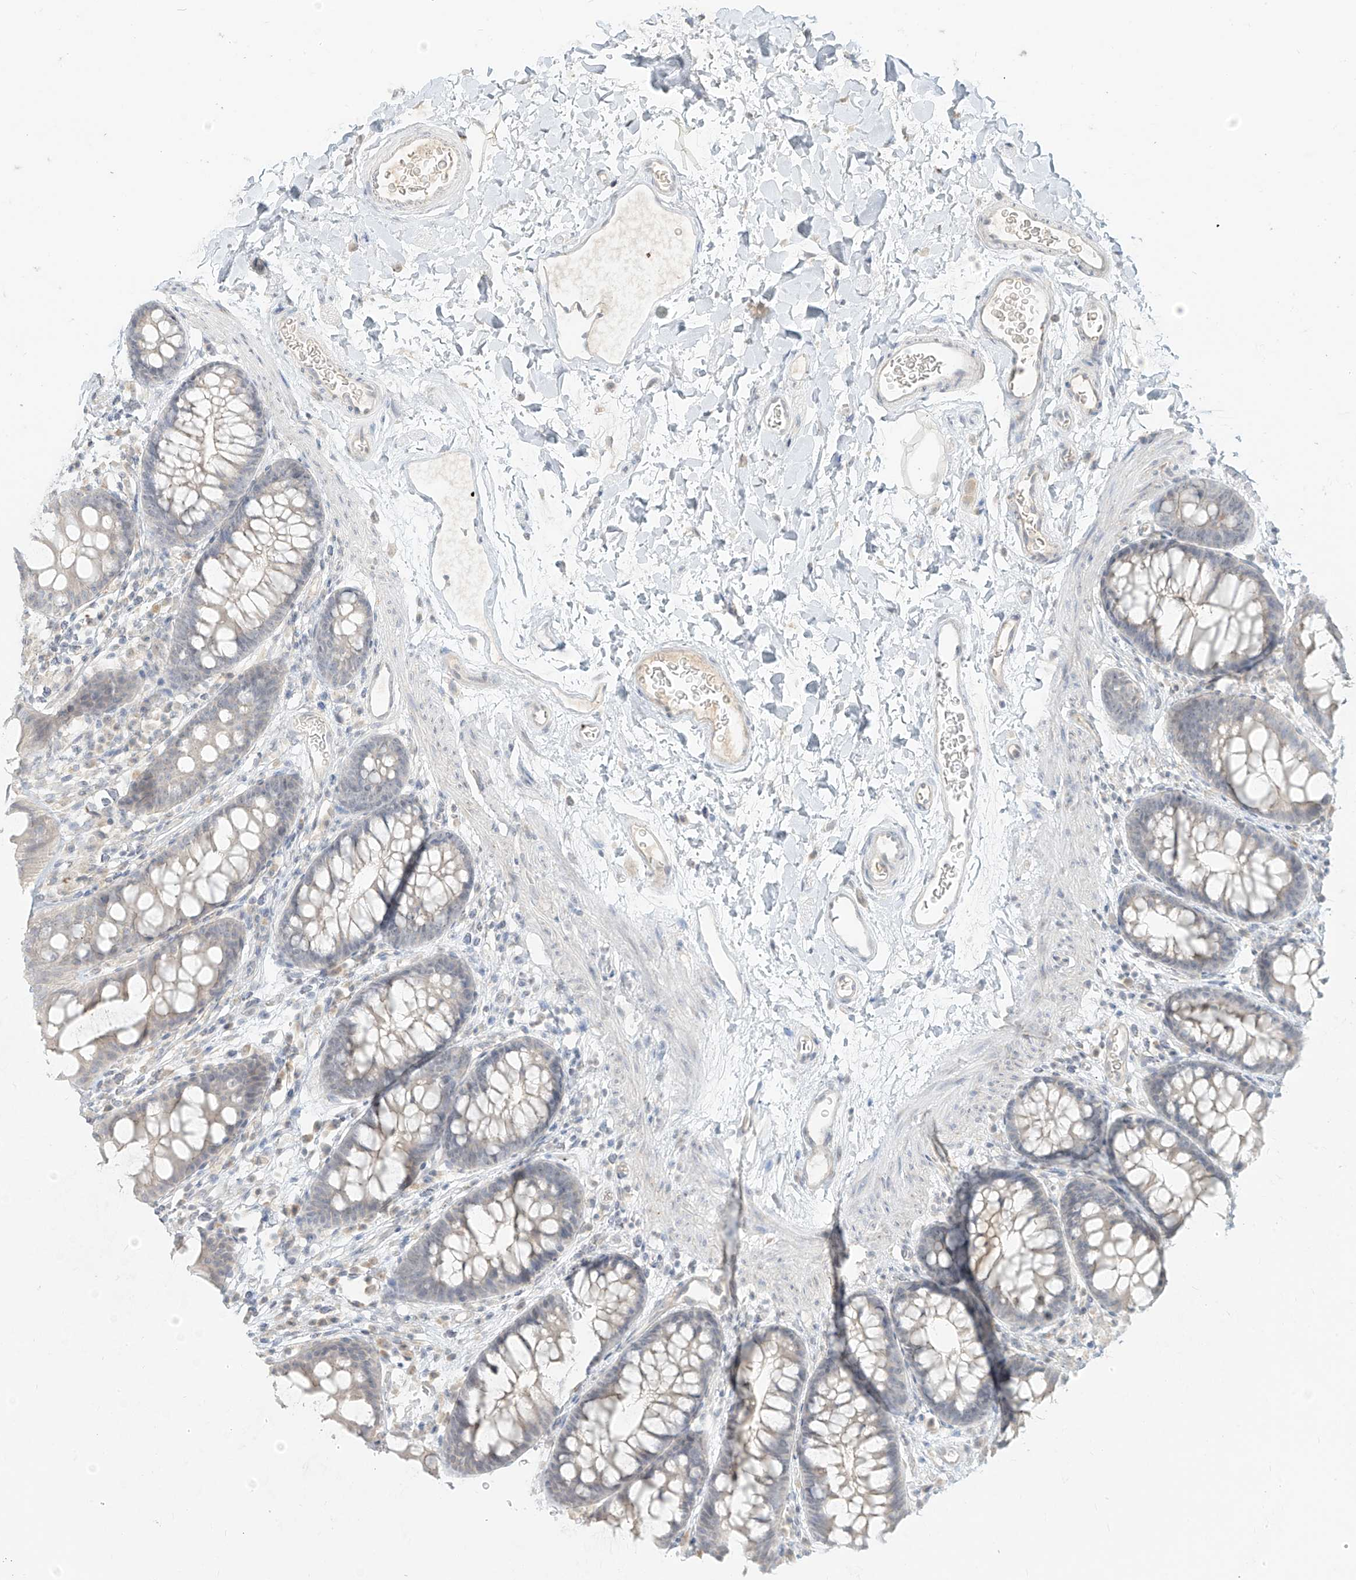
{"staining": {"intensity": "negative", "quantity": "none", "location": "none"}, "tissue": "colon", "cell_type": "Endothelial cells", "image_type": "normal", "snomed": [{"axis": "morphology", "description": "Normal tissue, NOS"}, {"axis": "topography", "description": "Colon"}], "caption": "Colon stained for a protein using immunohistochemistry shows no positivity endothelial cells.", "gene": "C2orf42", "patient": {"sex": "female", "age": 62}}